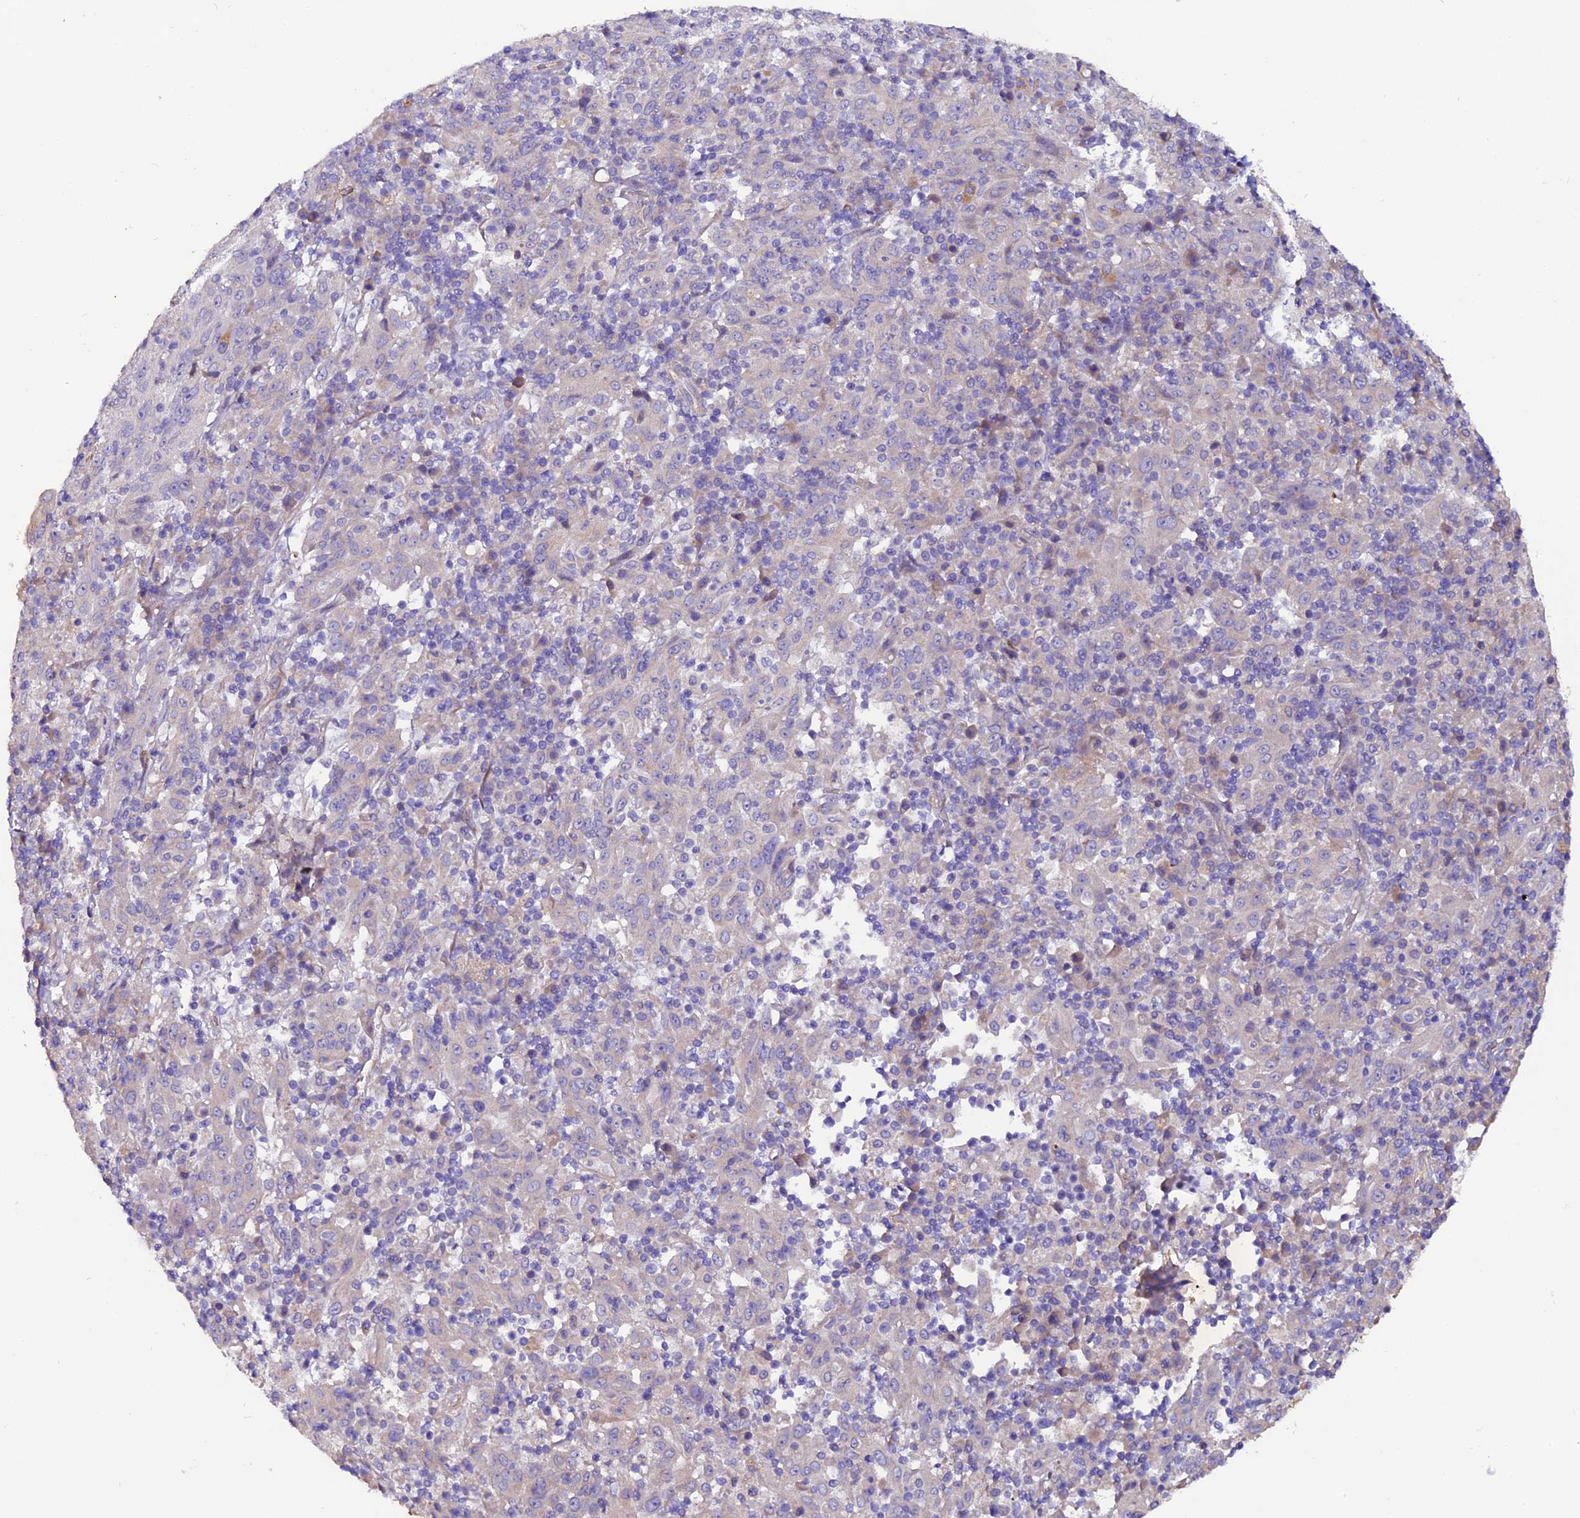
{"staining": {"intensity": "negative", "quantity": "none", "location": "none"}, "tissue": "pancreatic cancer", "cell_type": "Tumor cells", "image_type": "cancer", "snomed": [{"axis": "morphology", "description": "Adenocarcinoma, NOS"}, {"axis": "topography", "description": "Pancreas"}], "caption": "This photomicrograph is of pancreatic adenocarcinoma stained with immunohistochemistry (IHC) to label a protein in brown with the nuclei are counter-stained blue. There is no expression in tumor cells.", "gene": "CLN5", "patient": {"sex": "male", "age": 63}}